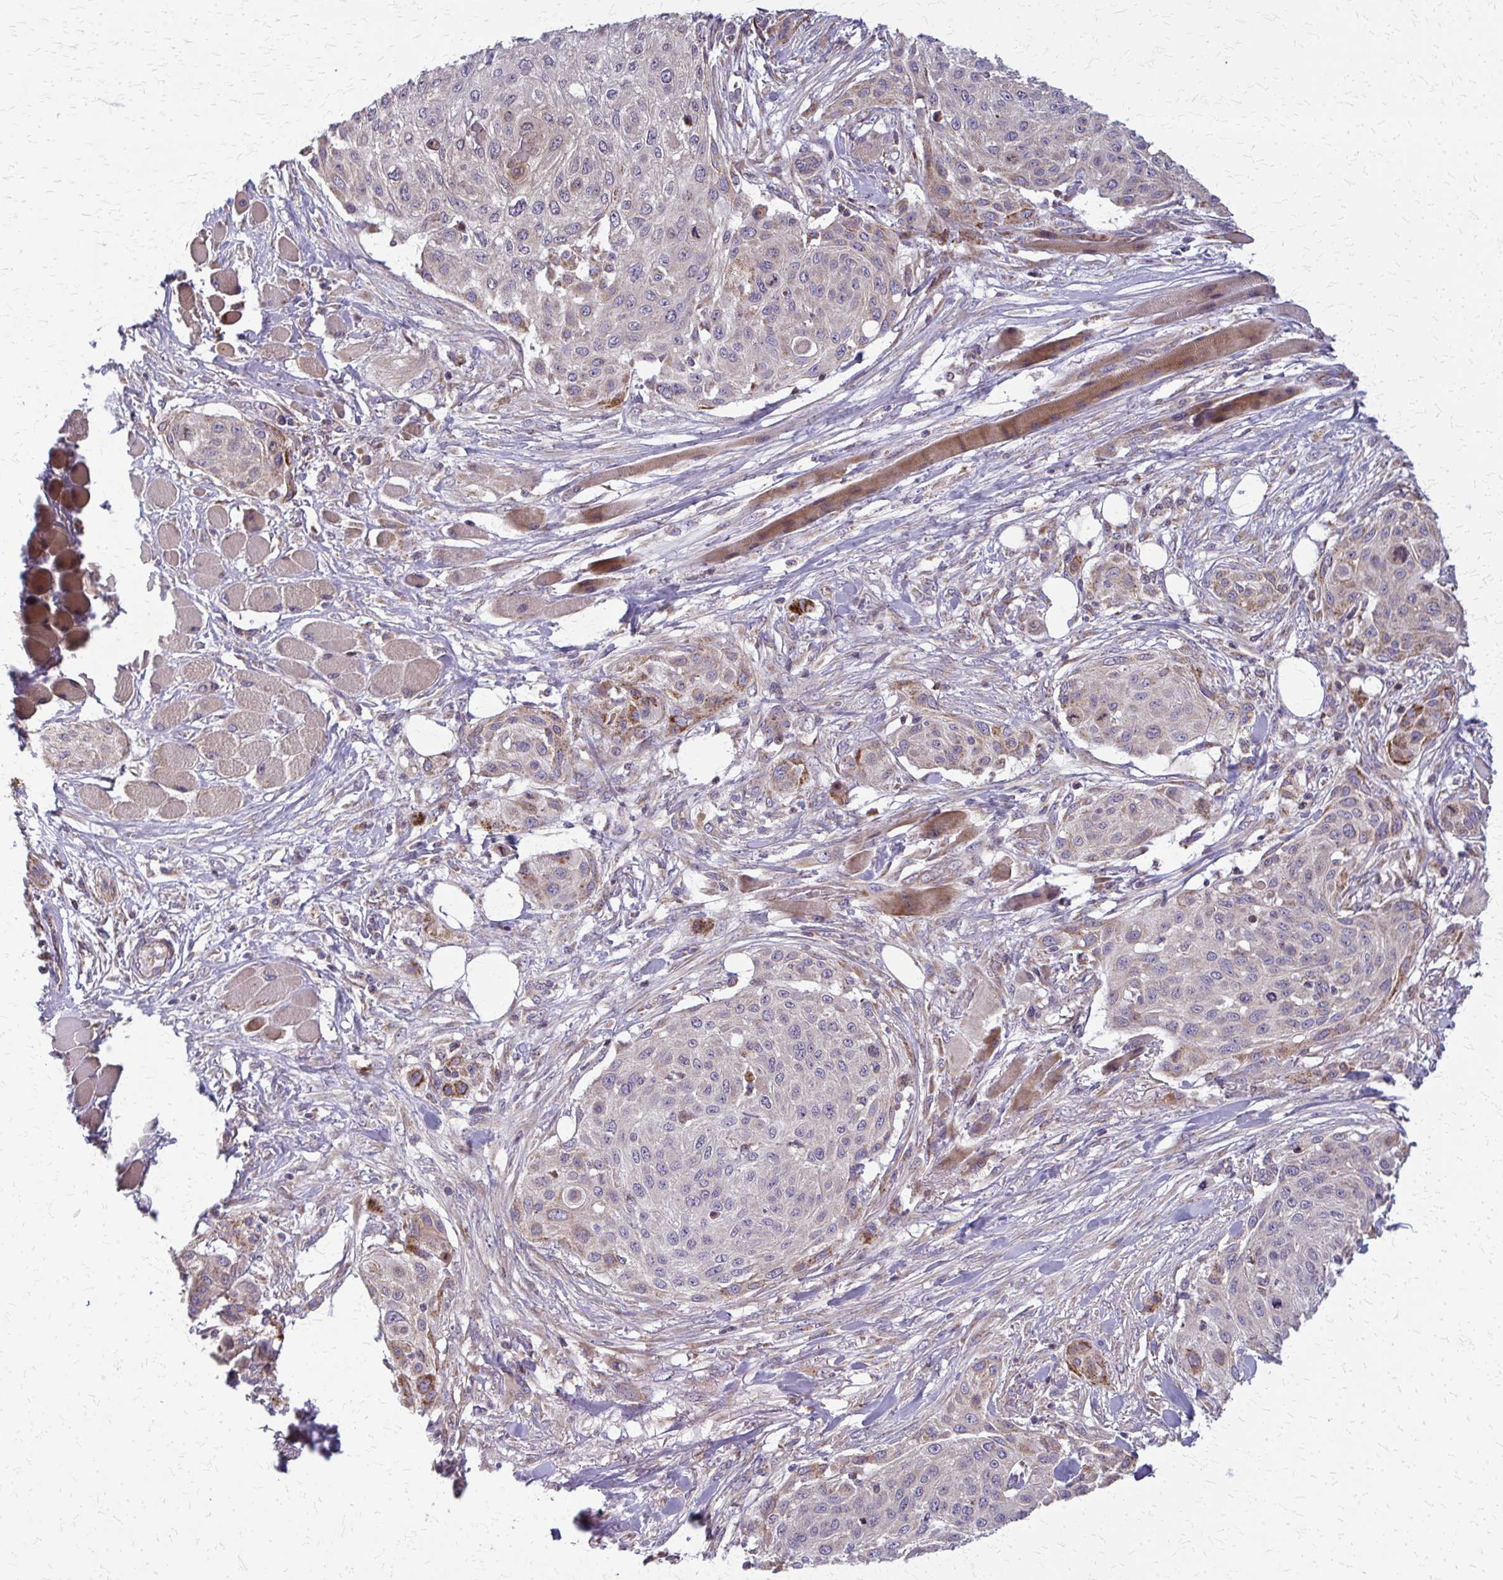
{"staining": {"intensity": "weak", "quantity": "<25%", "location": "cytoplasmic/membranous"}, "tissue": "skin cancer", "cell_type": "Tumor cells", "image_type": "cancer", "snomed": [{"axis": "morphology", "description": "Squamous cell carcinoma, NOS"}, {"axis": "topography", "description": "Skin"}], "caption": "Immunohistochemistry image of skin cancer (squamous cell carcinoma) stained for a protein (brown), which displays no expression in tumor cells.", "gene": "MCCC1", "patient": {"sex": "female", "age": 87}}